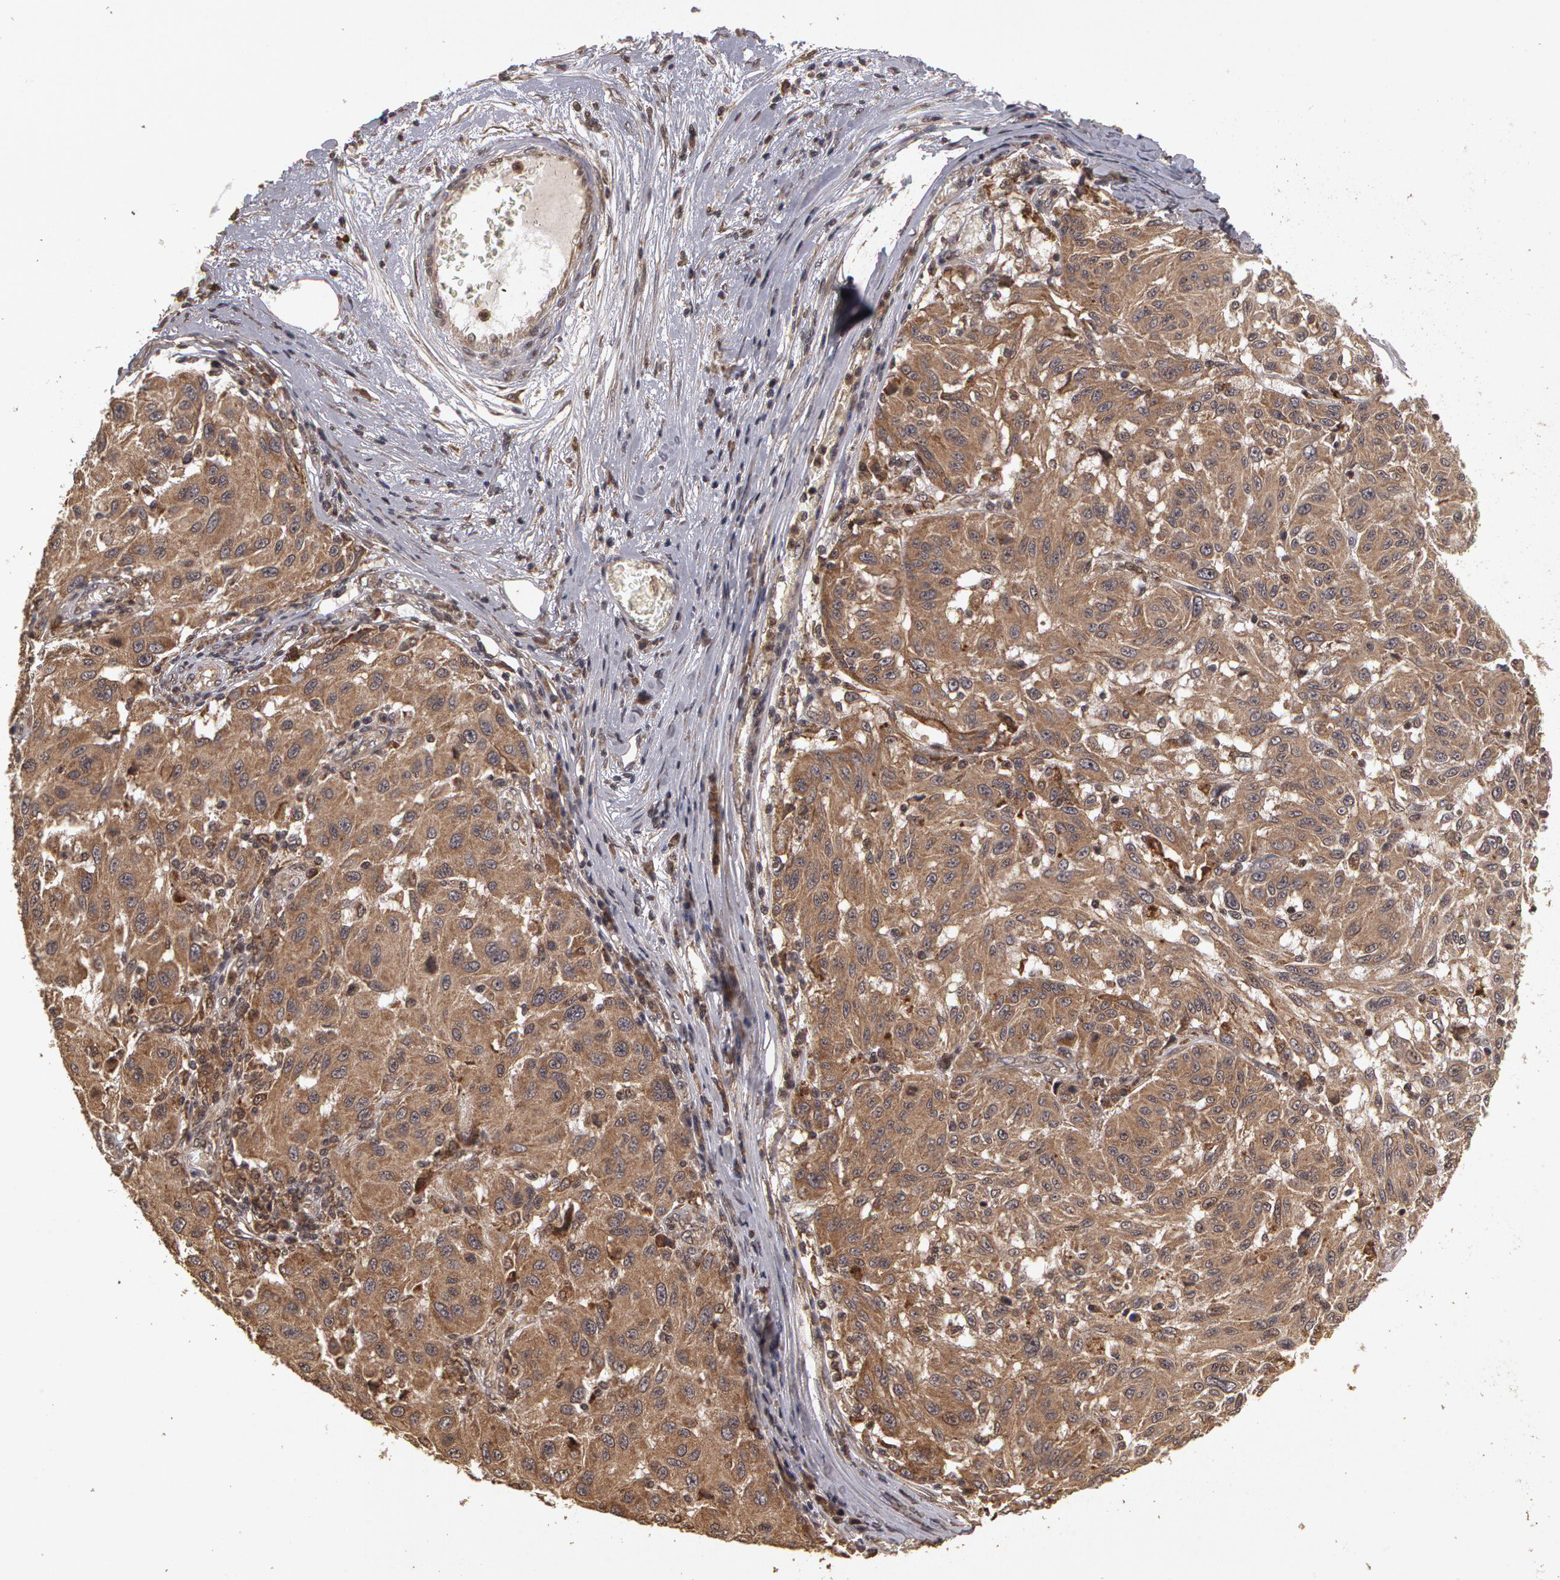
{"staining": {"intensity": "moderate", "quantity": ">75%", "location": "cytoplasmic/membranous"}, "tissue": "melanoma", "cell_type": "Tumor cells", "image_type": "cancer", "snomed": [{"axis": "morphology", "description": "Malignant melanoma, NOS"}, {"axis": "topography", "description": "Skin"}], "caption": "An image showing moderate cytoplasmic/membranous staining in about >75% of tumor cells in melanoma, as visualized by brown immunohistochemical staining.", "gene": "CALR", "patient": {"sex": "female", "age": 77}}